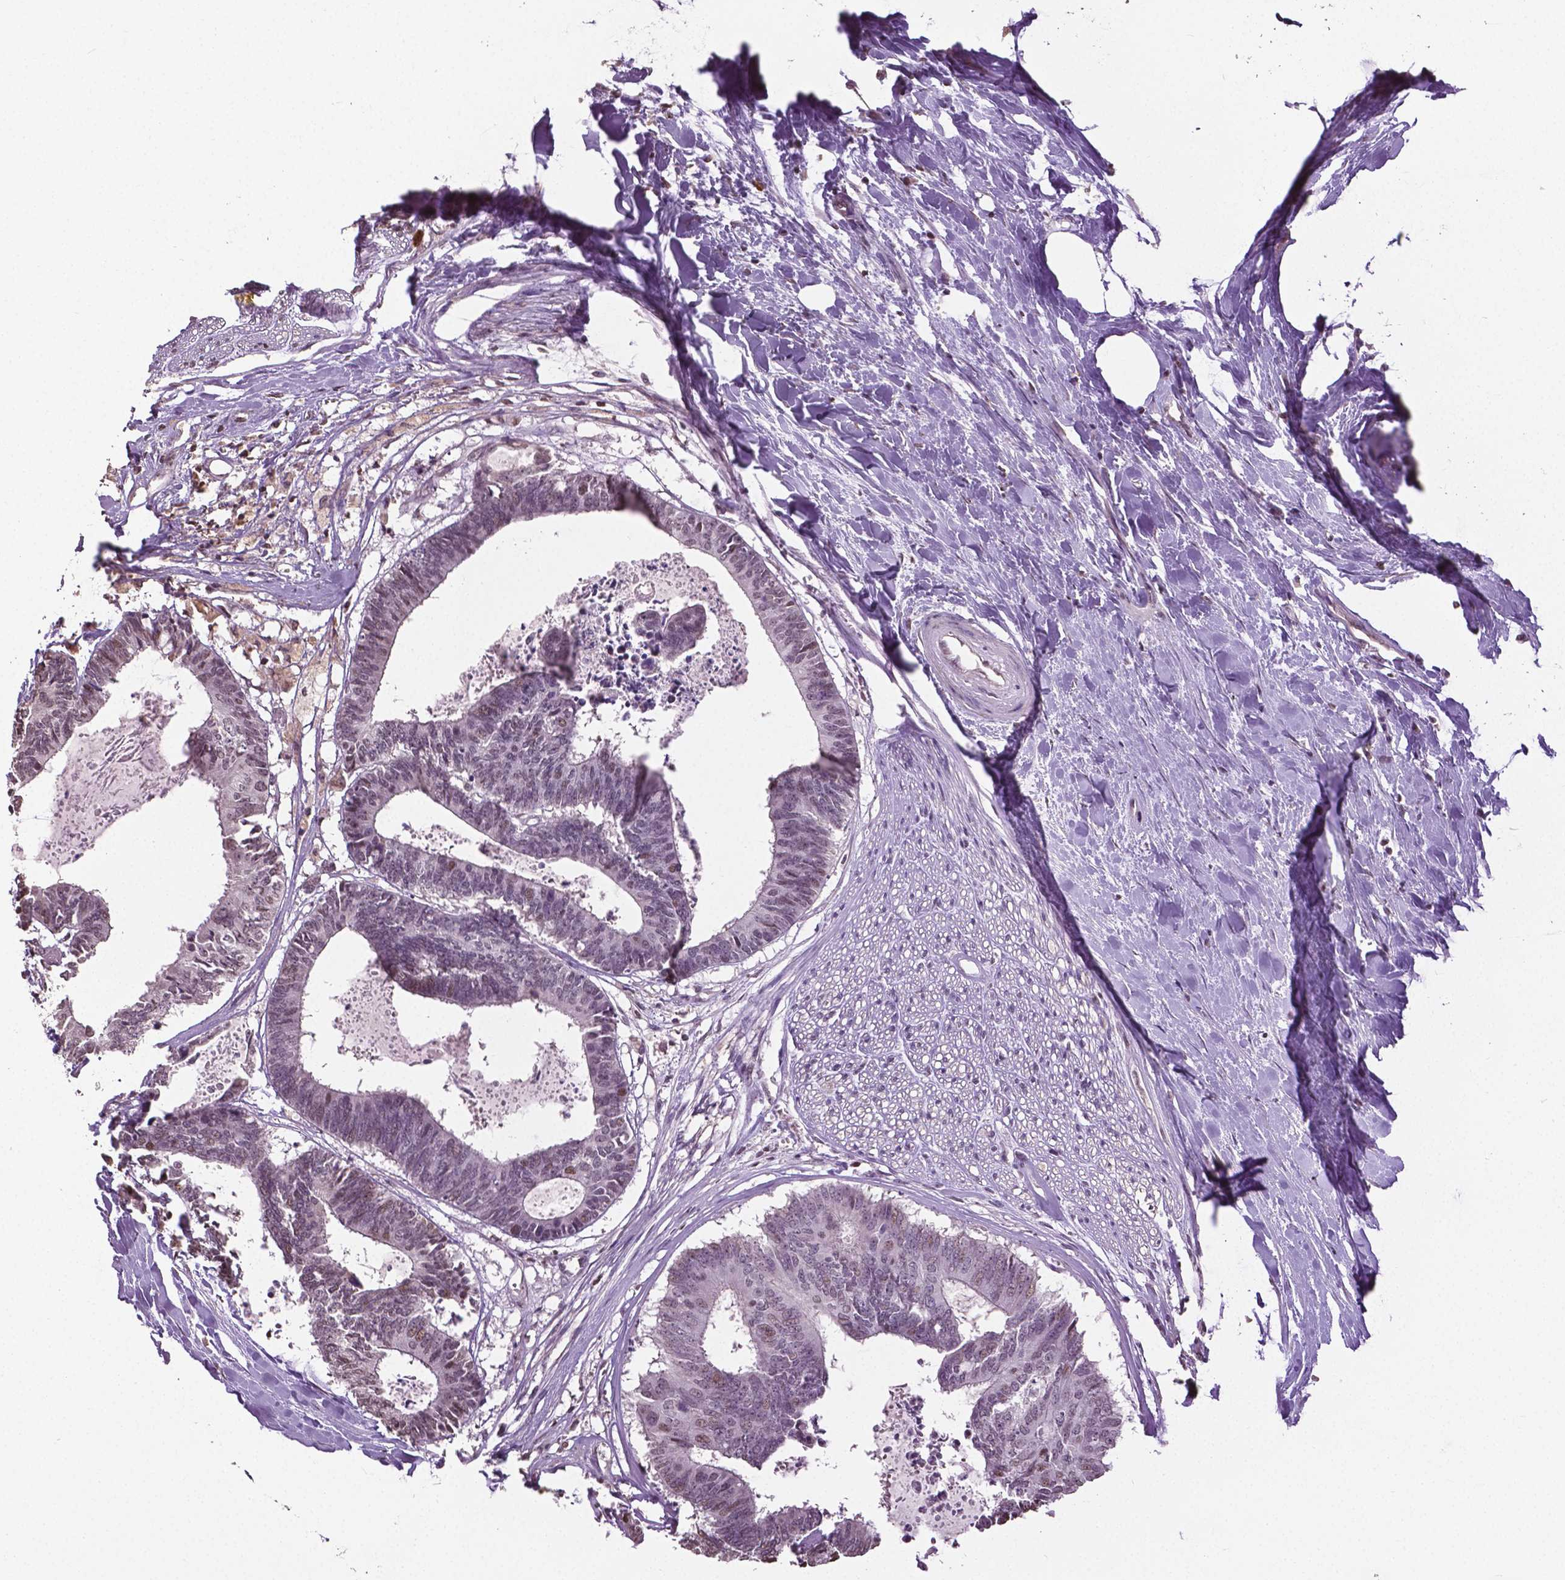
{"staining": {"intensity": "weak", "quantity": "<25%", "location": "nuclear"}, "tissue": "colorectal cancer", "cell_type": "Tumor cells", "image_type": "cancer", "snomed": [{"axis": "morphology", "description": "Adenocarcinoma, NOS"}, {"axis": "topography", "description": "Colon"}, {"axis": "topography", "description": "Rectum"}], "caption": "There is no significant positivity in tumor cells of colorectal adenocarcinoma. (DAB (3,3'-diaminobenzidine) immunohistochemistry (IHC) with hematoxylin counter stain).", "gene": "DLX5", "patient": {"sex": "male", "age": 57}}